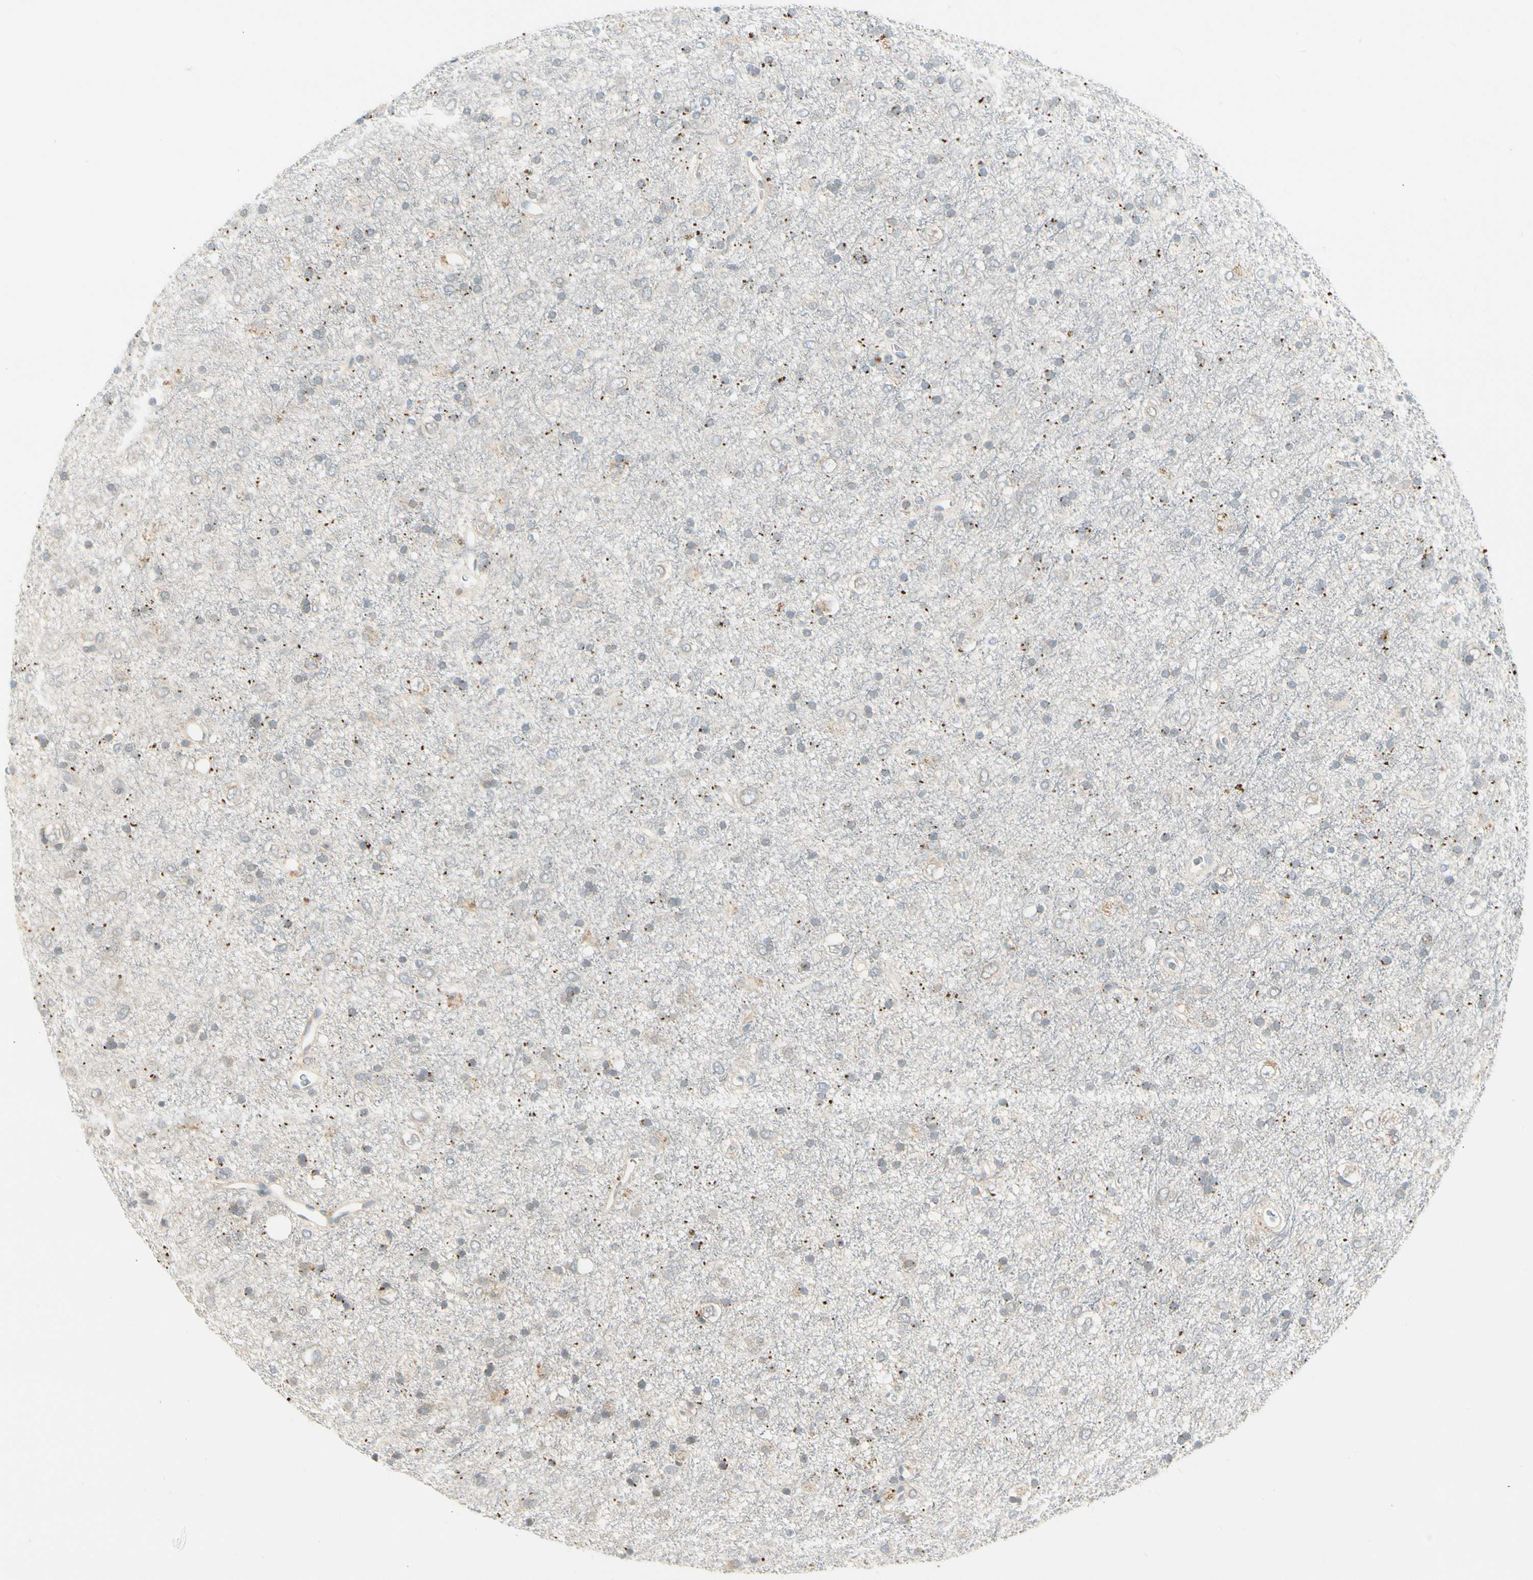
{"staining": {"intensity": "moderate", "quantity": "<25%", "location": "cytoplasmic/membranous"}, "tissue": "glioma", "cell_type": "Tumor cells", "image_type": "cancer", "snomed": [{"axis": "morphology", "description": "Glioma, malignant, Low grade"}, {"axis": "topography", "description": "Brain"}], "caption": "Tumor cells exhibit moderate cytoplasmic/membranous positivity in about <25% of cells in malignant glioma (low-grade). Nuclei are stained in blue.", "gene": "PITX1", "patient": {"sex": "male", "age": 77}}